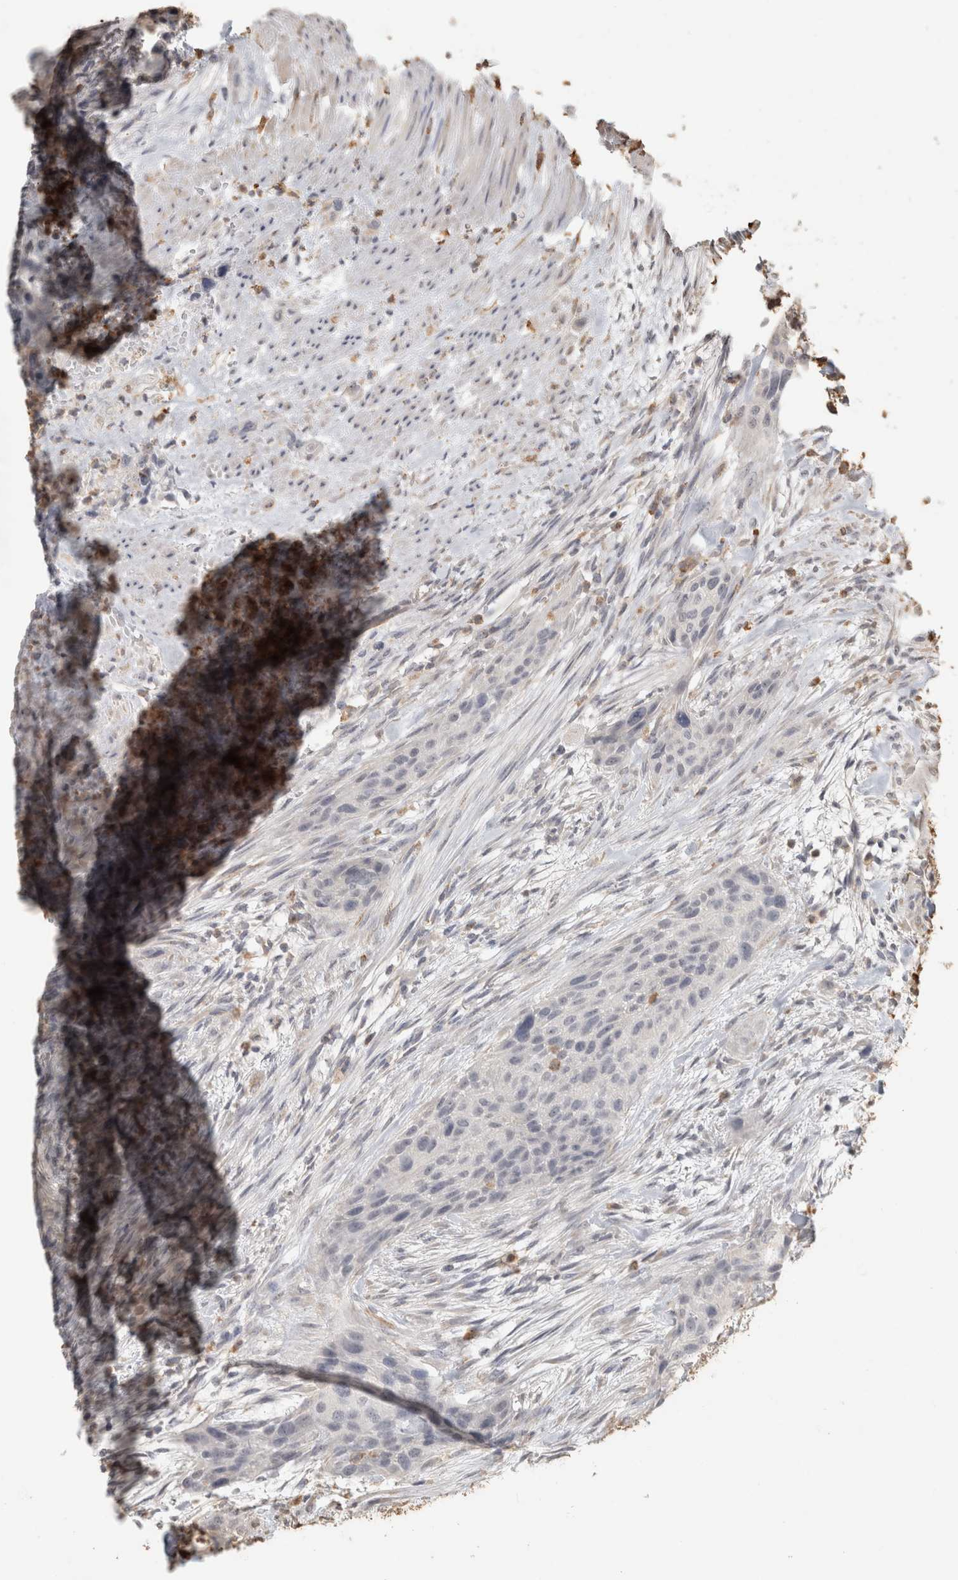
{"staining": {"intensity": "negative", "quantity": "none", "location": "none"}, "tissue": "urothelial cancer", "cell_type": "Tumor cells", "image_type": "cancer", "snomed": [{"axis": "morphology", "description": "Urothelial carcinoma, High grade"}, {"axis": "topography", "description": "Urinary bladder"}], "caption": "IHC of urothelial cancer demonstrates no expression in tumor cells.", "gene": "REPS2", "patient": {"sex": "male", "age": 35}}